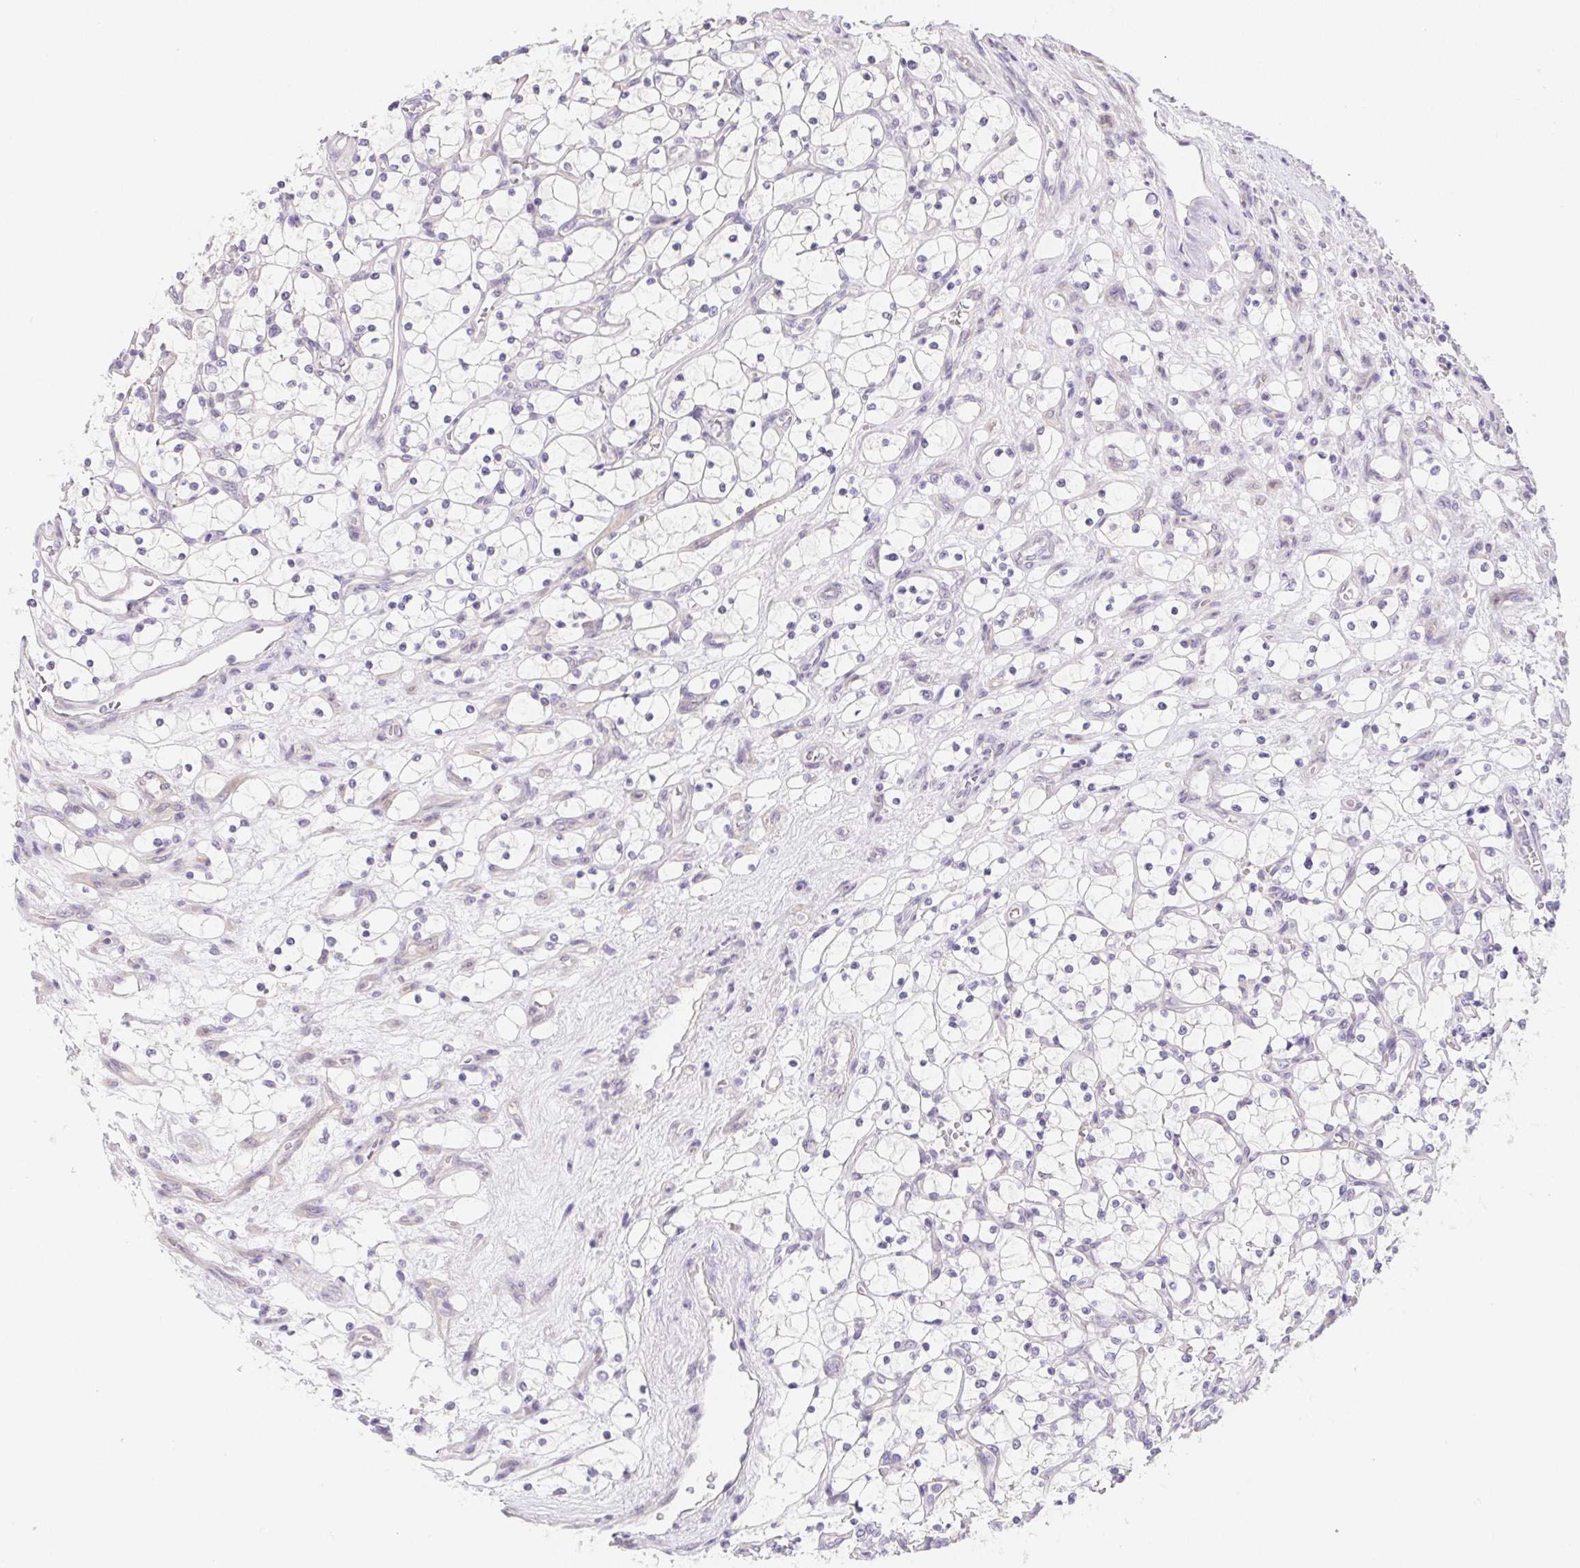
{"staining": {"intensity": "negative", "quantity": "none", "location": "none"}, "tissue": "renal cancer", "cell_type": "Tumor cells", "image_type": "cancer", "snomed": [{"axis": "morphology", "description": "Adenocarcinoma, NOS"}, {"axis": "topography", "description": "Kidney"}], "caption": "IHC of human adenocarcinoma (renal) shows no expression in tumor cells.", "gene": "ZBBX", "patient": {"sex": "female", "age": 69}}